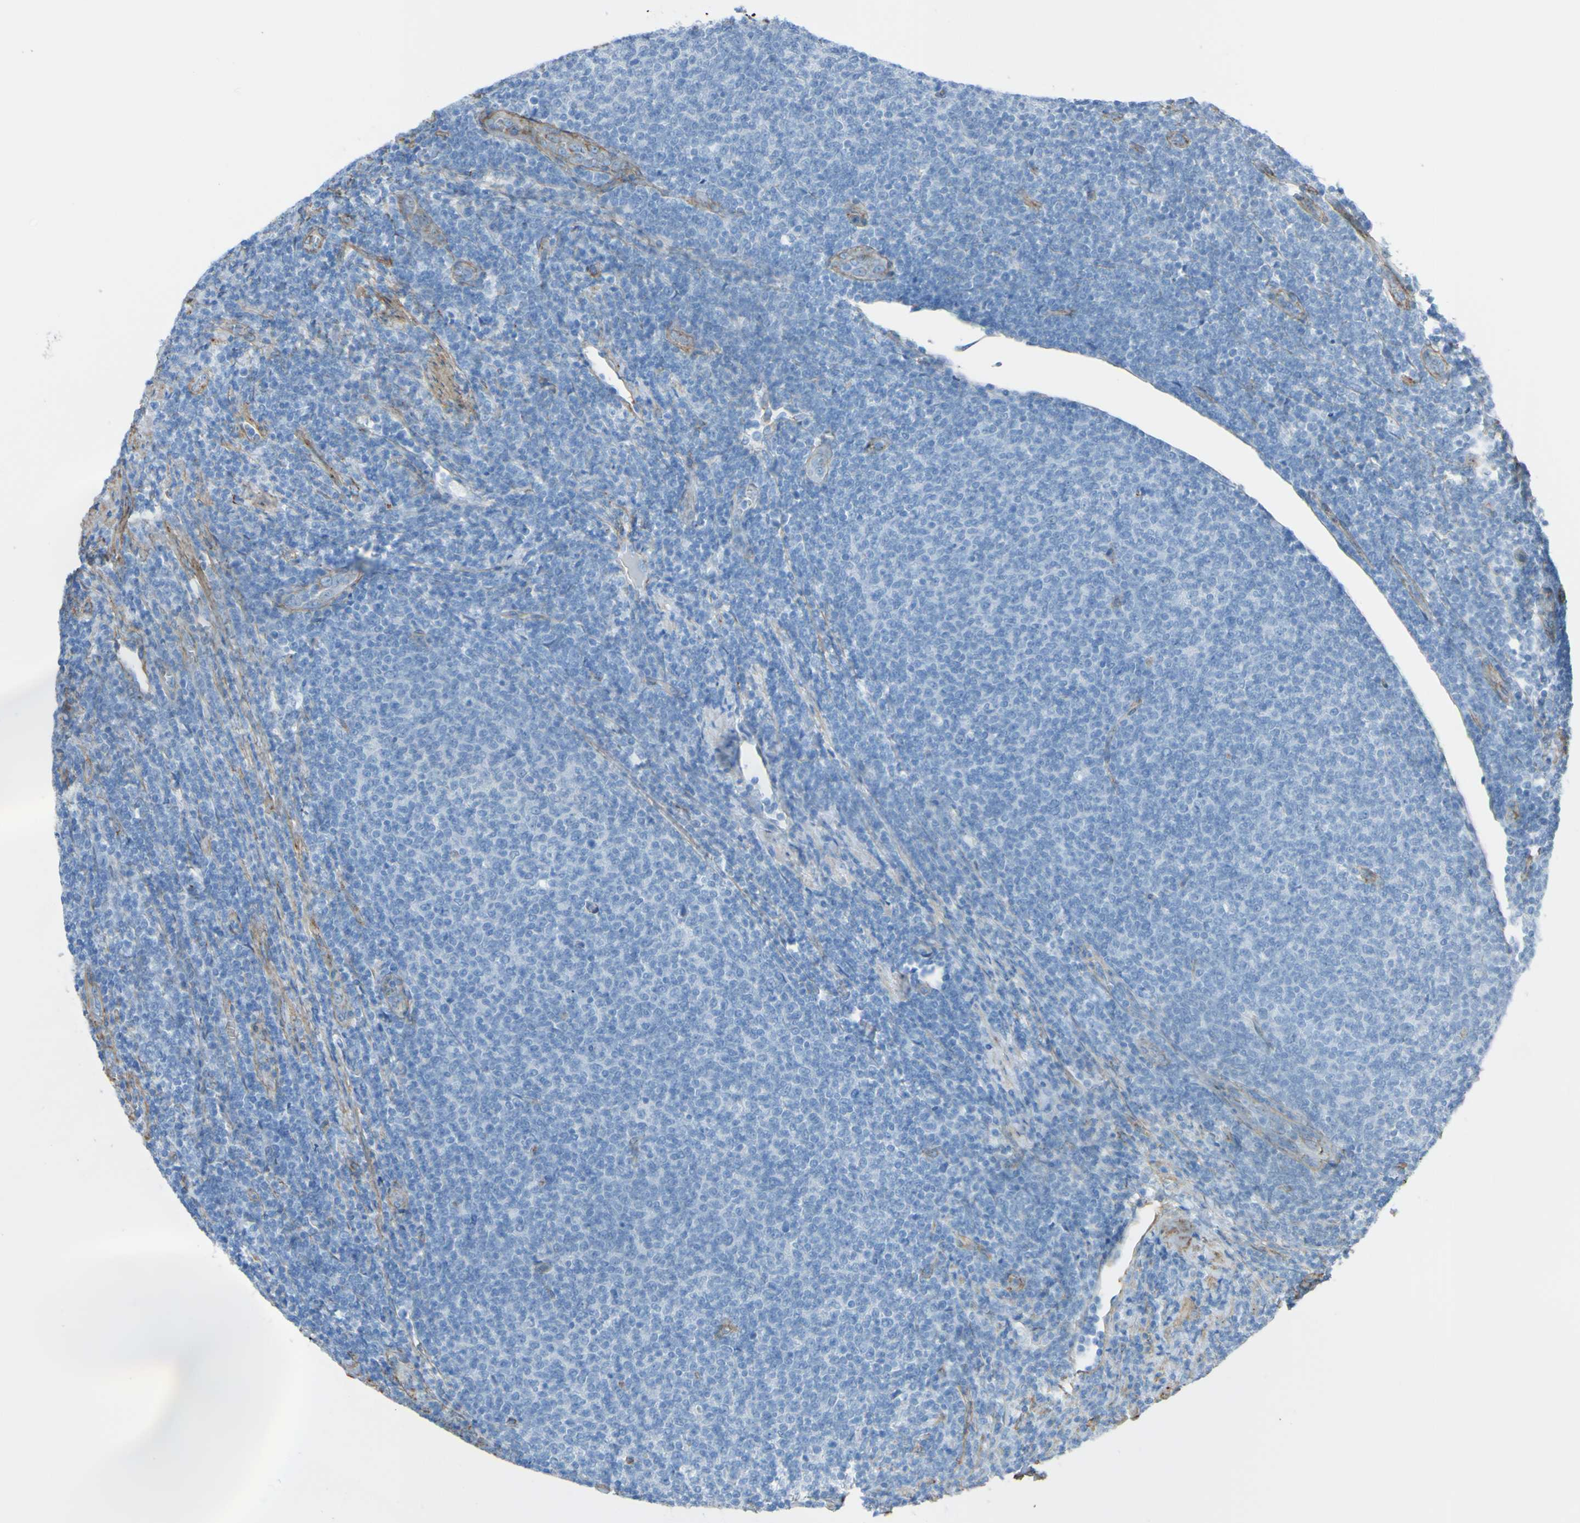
{"staining": {"intensity": "negative", "quantity": "none", "location": "none"}, "tissue": "lymphoma", "cell_type": "Tumor cells", "image_type": "cancer", "snomed": [{"axis": "morphology", "description": "Malignant lymphoma, non-Hodgkin's type, Low grade"}, {"axis": "topography", "description": "Lymph node"}], "caption": "Lymphoma was stained to show a protein in brown. There is no significant expression in tumor cells. (DAB (3,3'-diaminobenzidine) immunohistochemistry, high magnification).", "gene": "COL4A2", "patient": {"sex": "male", "age": 66}}